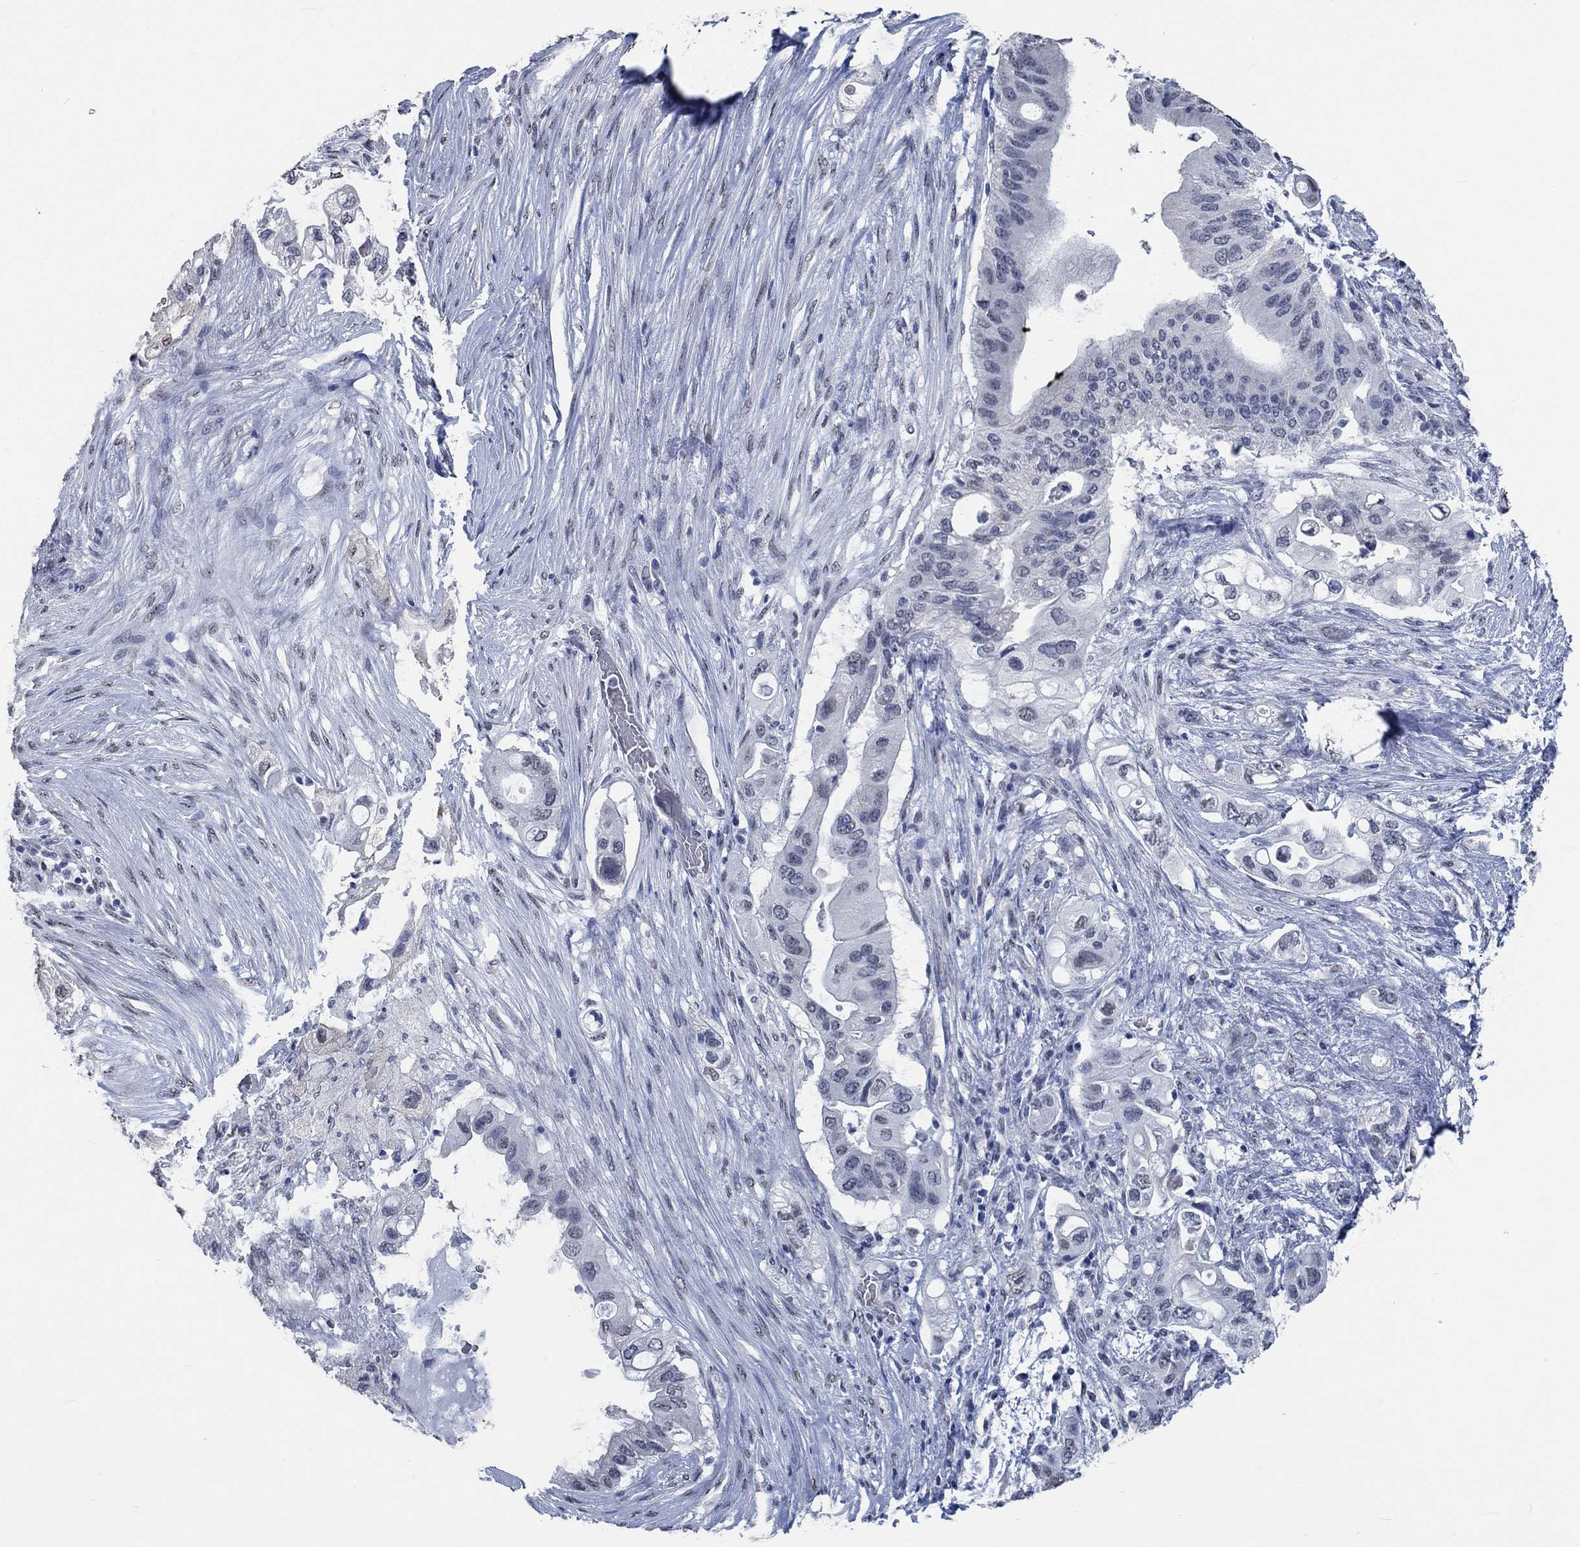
{"staining": {"intensity": "negative", "quantity": "none", "location": "none"}, "tissue": "pancreatic cancer", "cell_type": "Tumor cells", "image_type": "cancer", "snomed": [{"axis": "morphology", "description": "Adenocarcinoma, NOS"}, {"axis": "topography", "description": "Pancreas"}], "caption": "Adenocarcinoma (pancreatic) was stained to show a protein in brown. There is no significant positivity in tumor cells.", "gene": "OBSCN", "patient": {"sex": "female", "age": 72}}